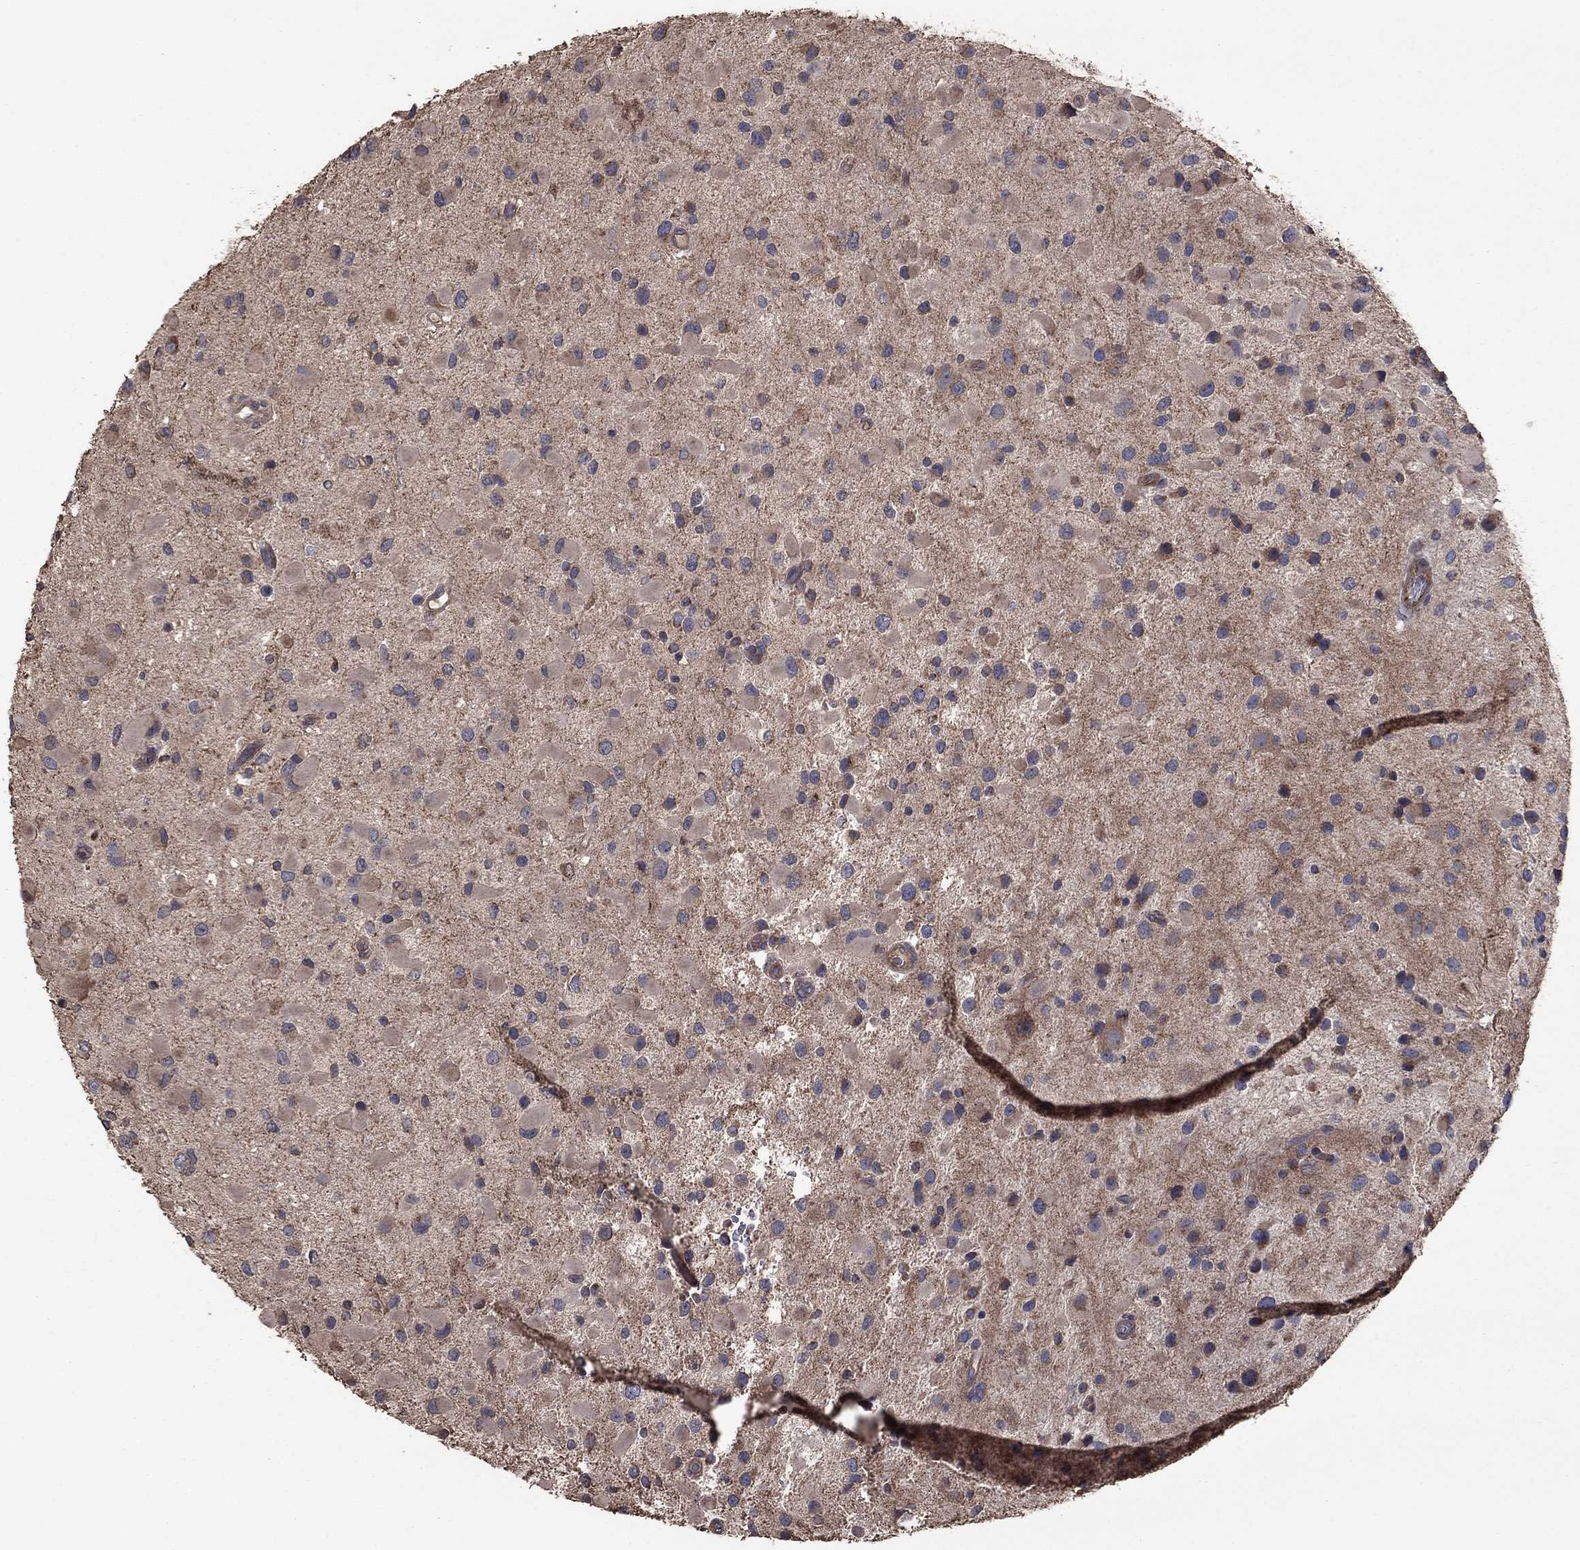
{"staining": {"intensity": "negative", "quantity": "none", "location": "none"}, "tissue": "glioma", "cell_type": "Tumor cells", "image_type": "cancer", "snomed": [{"axis": "morphology", "description": "Glioma, malignant, Low grade"}, {"axis": "topography", "description": "Brain"}], "caption": "Photomicrograph shows no protein staining in tumor cells of glioma tissue.", "gene": "FLT4", "patient": {"sex": "female", "age": 32}}